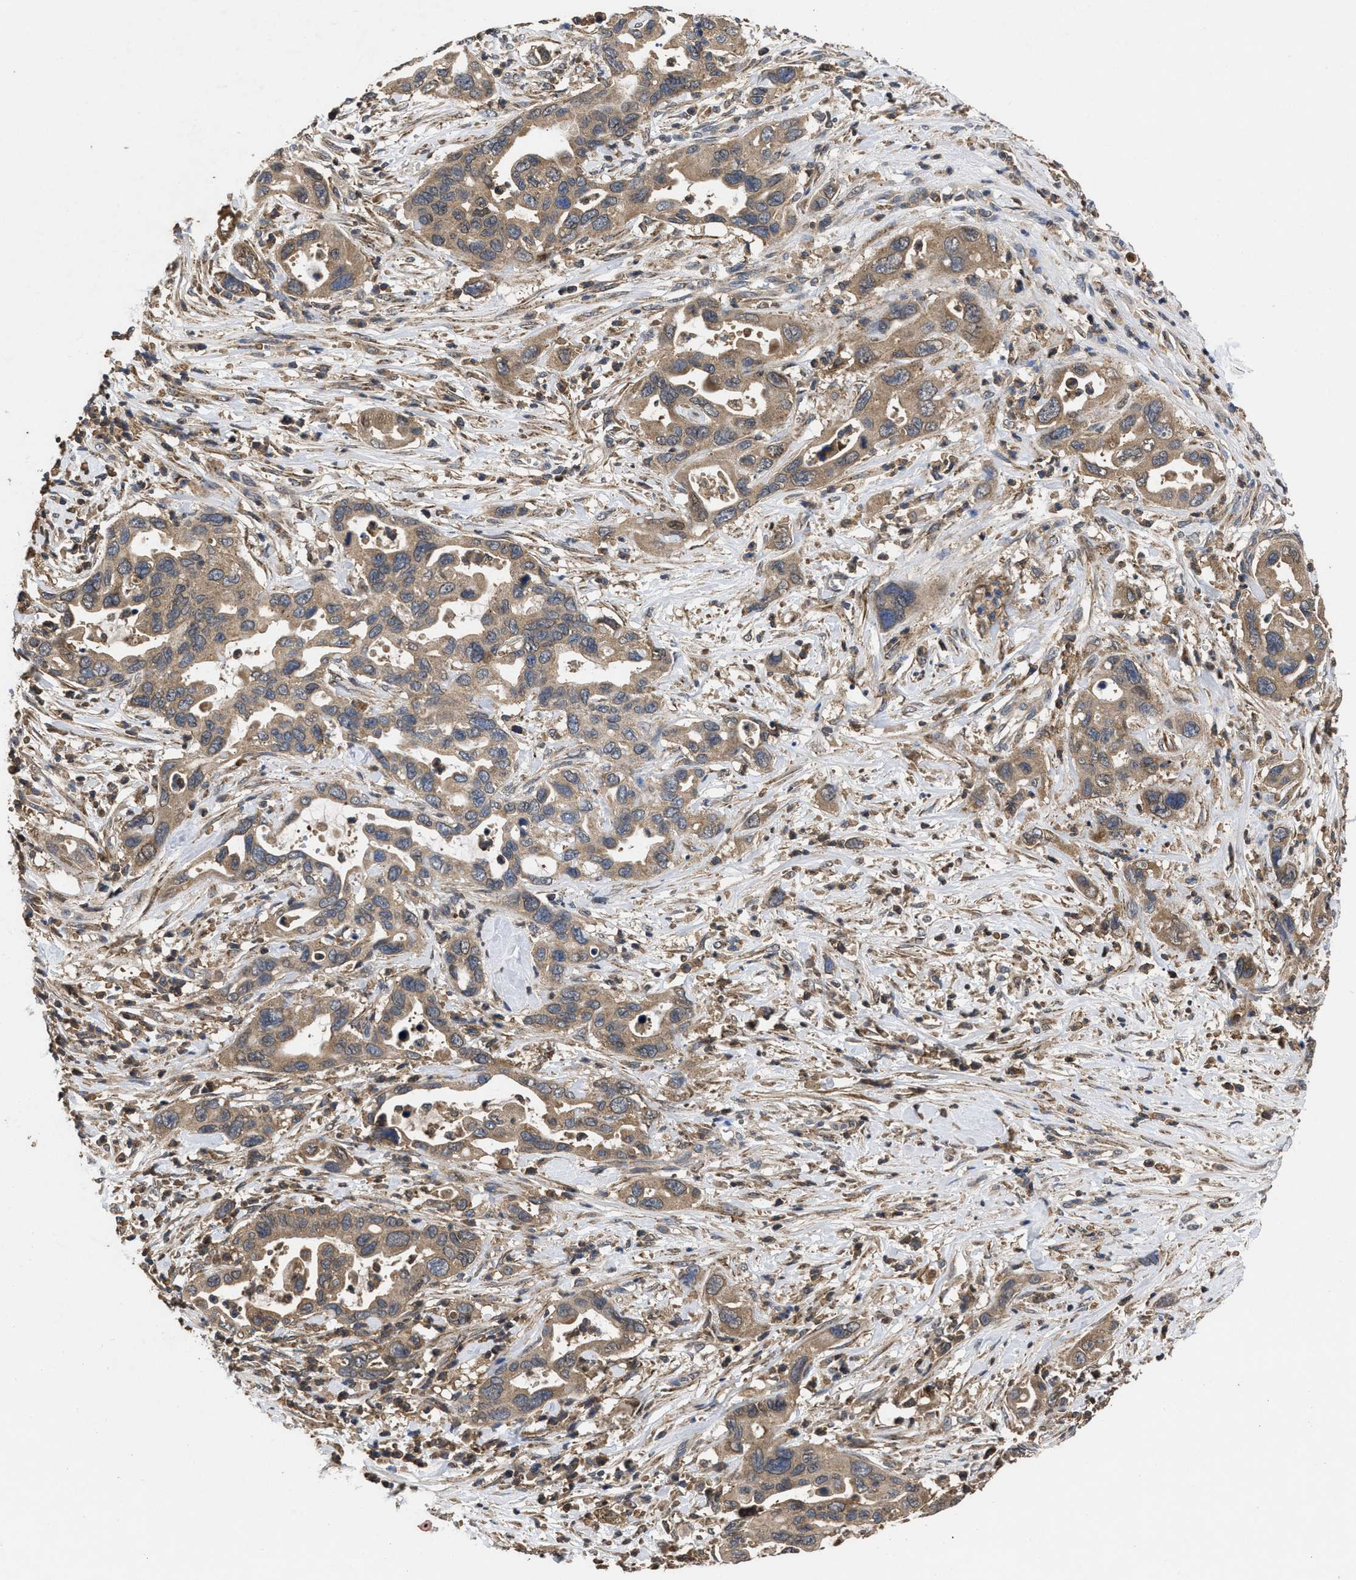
{"staining": {"intensity": "moderate", "quantity": ">75%", "location": "cytoplasmic/membranous"}, "tissue": "pancreatic cancer", "cell_type": "Tumor cells", "image_type": "cancer", "snomed": [{"axis": "morphology", "description": "Adenocarcinoma, NOS"}, {"axis": "topography", "description": "Pancreas"}], "caption": "IHC photomicrograph of neoplastic tissue: pancreatic cancer (adenocarcinoma) stained using IHC reveals medium levels of moderate protein expression localized specifically in the cytoplasmic/membranous of tumor cells, appearing as a cytoplasmic/membranous brown color.", "gene": "LRRC3", "patient": {"sex": "female", "age": 70}}